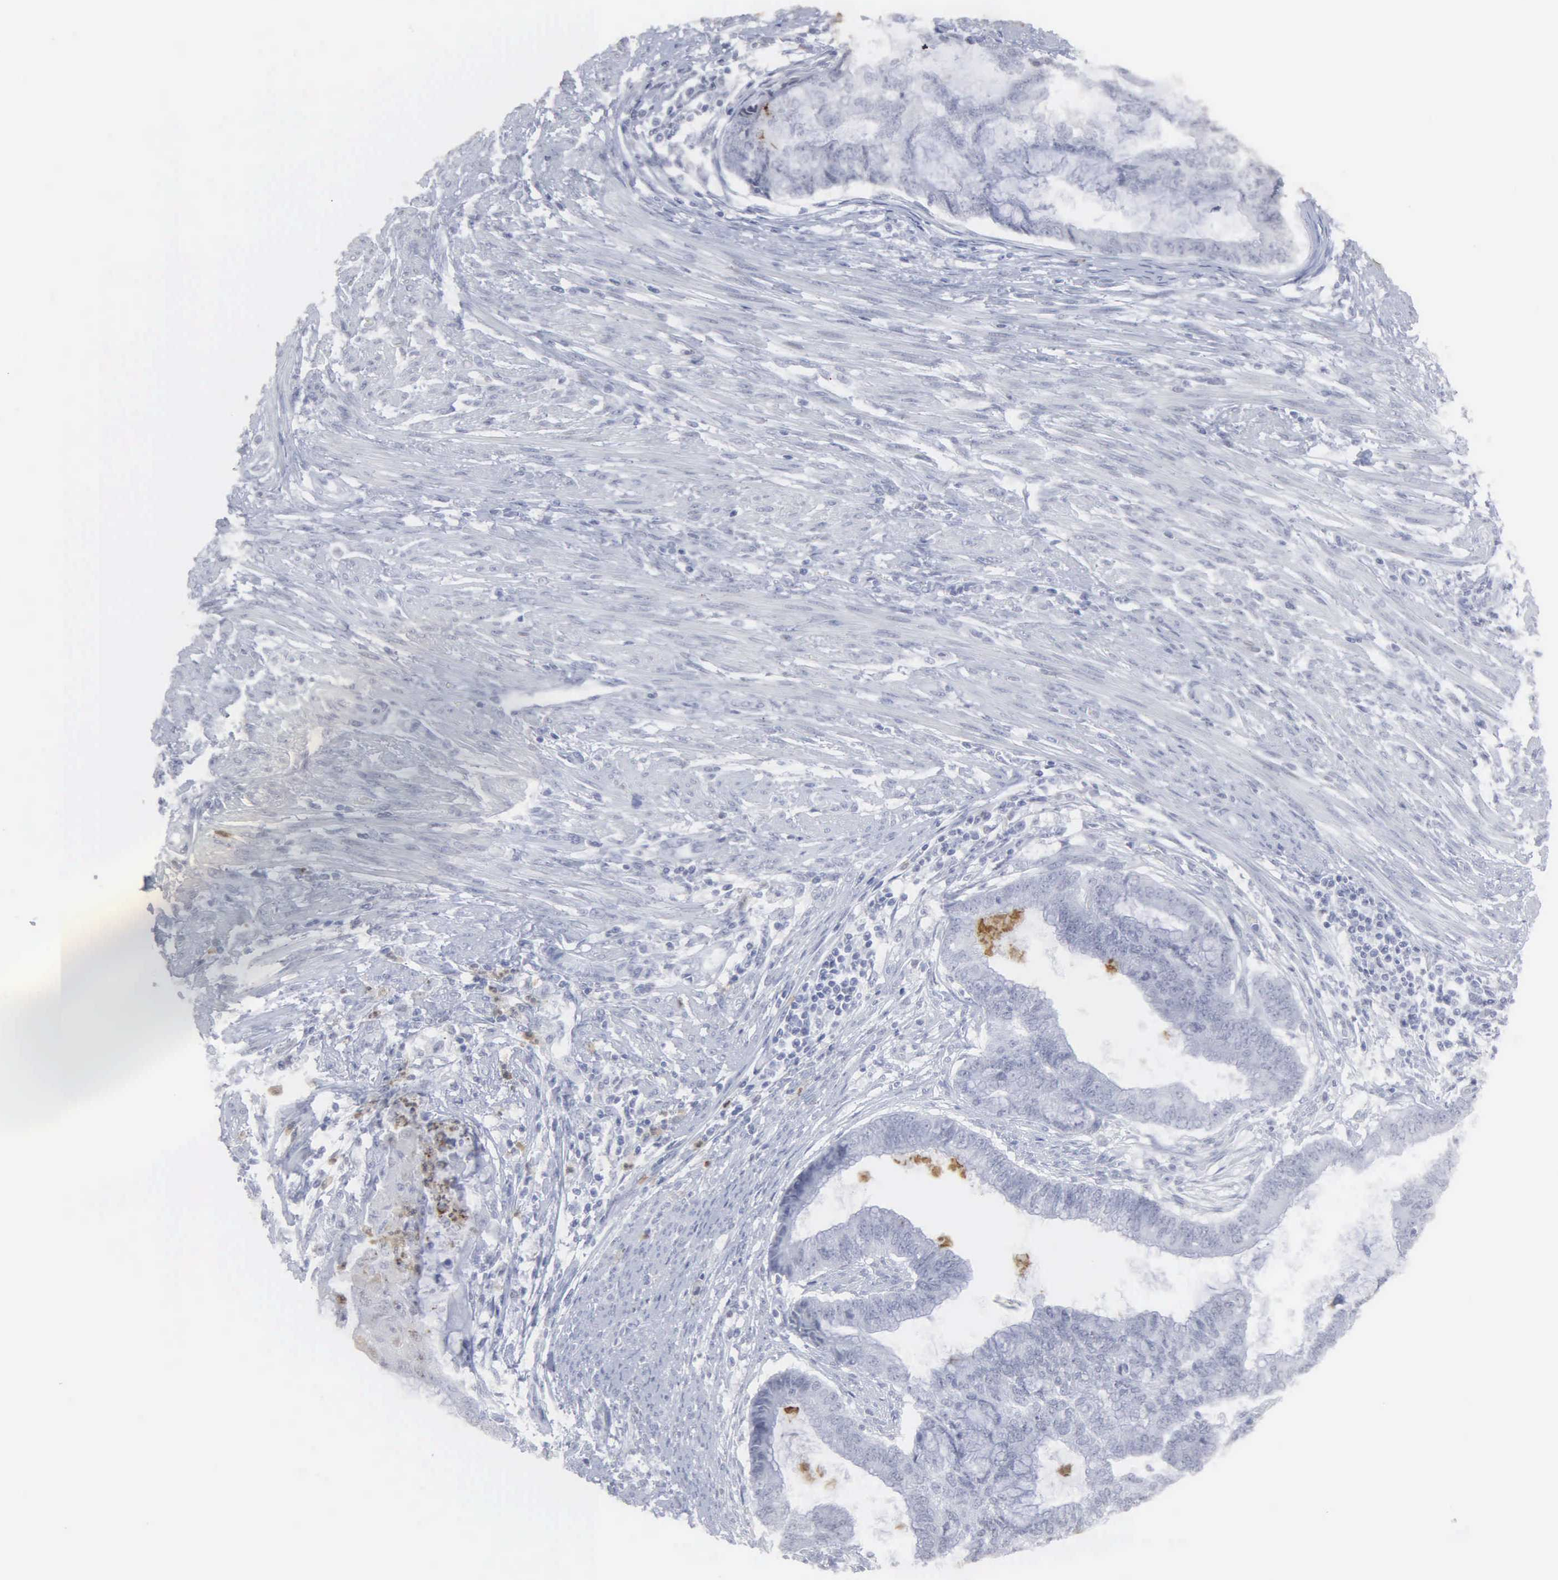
{"staining": {"intensity": "negative", "quantity": "none", "location": "none"}, "tissue": "endometrial cancer", "cell_type": "Tumor cells", "image_type": "cancer", "snomed": [{"axis": "morphology", "description": "Adenocarcinoma, NOS"}, {"axis": "topography", "description": "Endometrium"}], "caption": "This is a photomicrograph of immunohistochemistry staining of endometrial cancer, which shows no positivity in tumor cells. Brightfield microscopy of immunohistochemistry (IHC) stained with DAB (3,3'-diaminobenzidine) (brown) and hematoxylin (blue), captured at high magnification.", "gene": "SPIN3", "patient": {"sex": "female", "age": 63}}